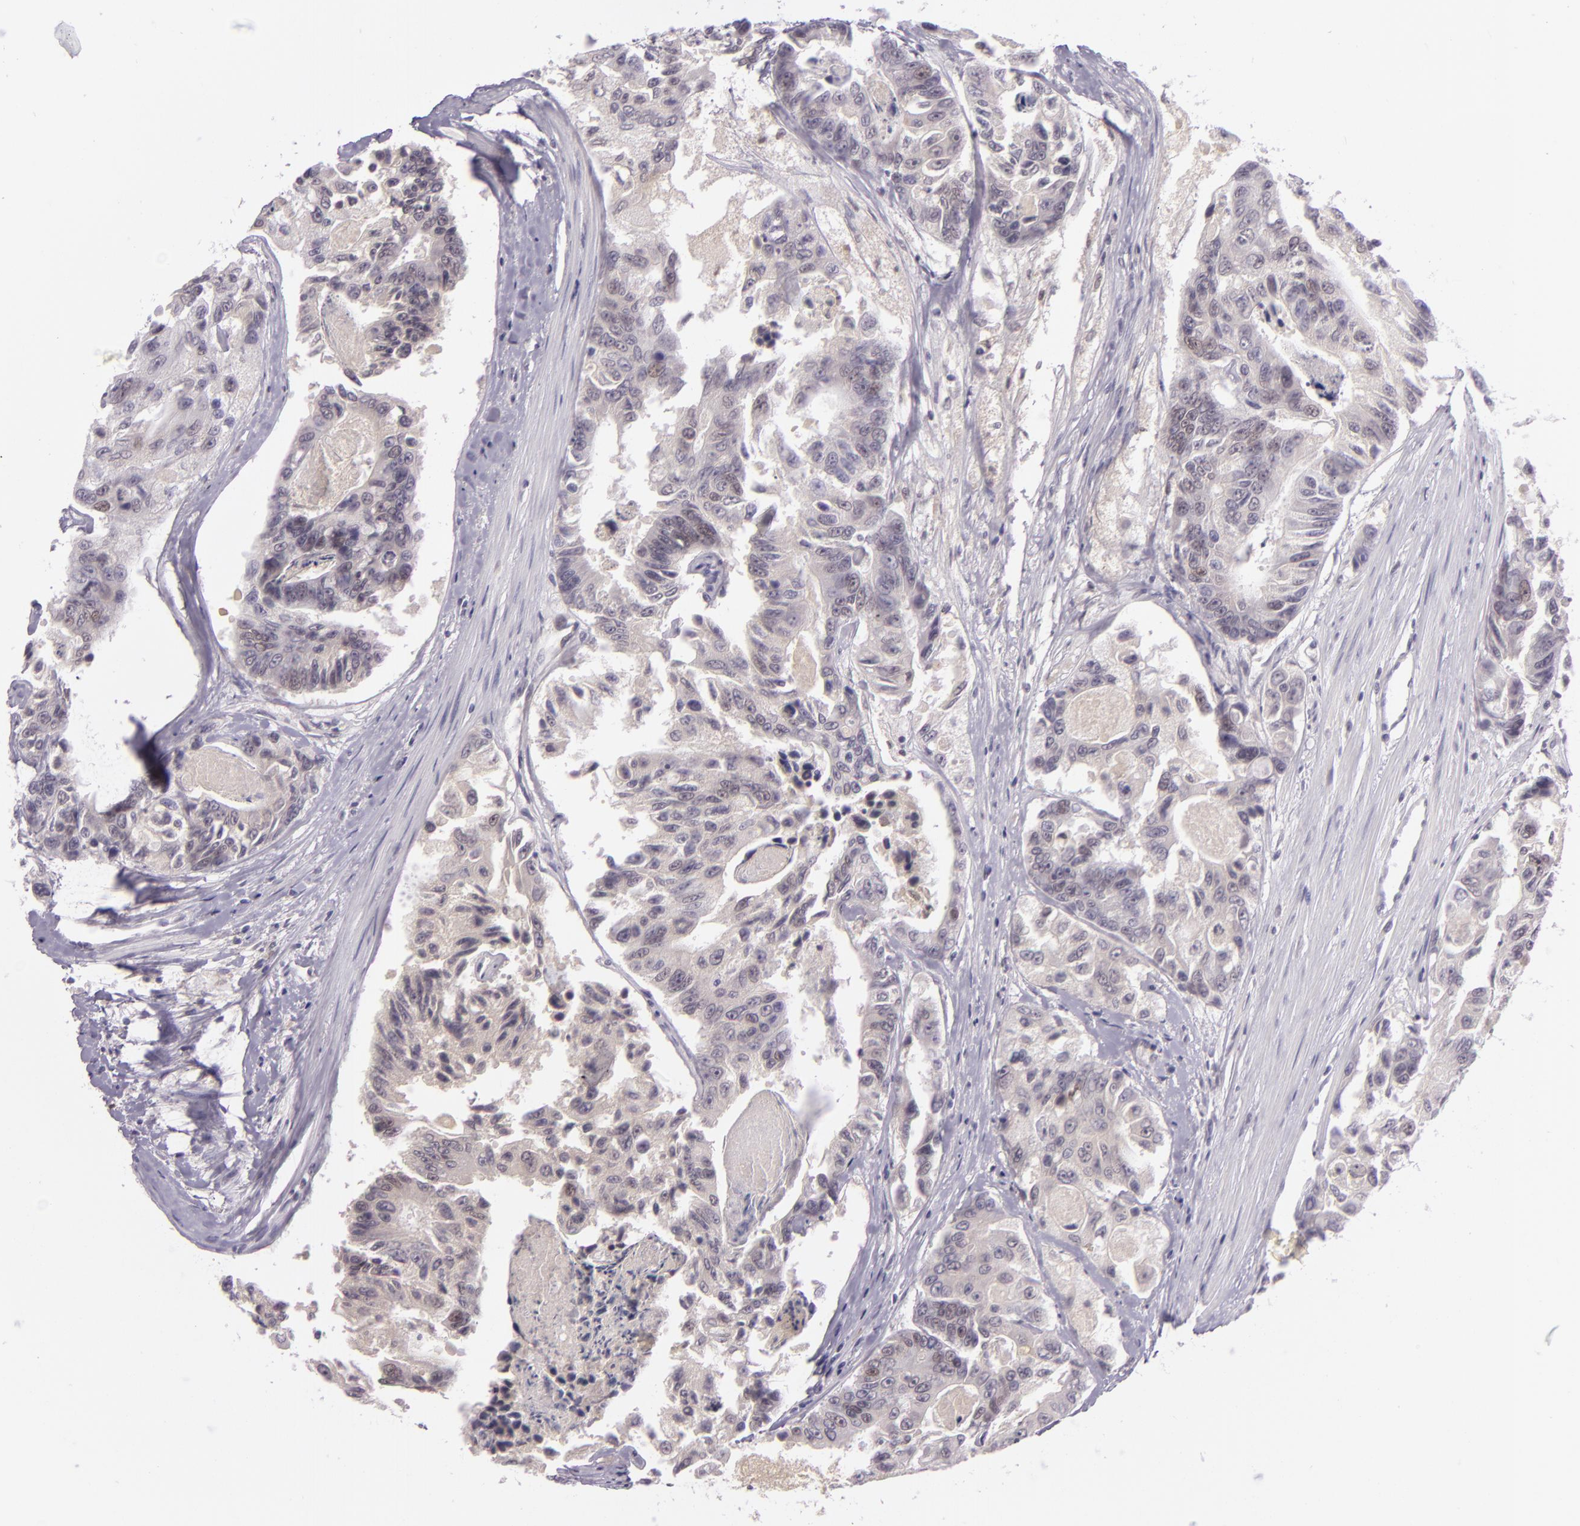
{"staining": {"intensity": "weak", "quantity": "25%-75%", "location": "nuclear"}, "tissue": "colorectal cancer", "cell_type": "Tumor cells", "image_type": "cancer", "snomed": [{"axis": "morphology", "description": "Adenocarcinoma, NOS"}, {"axis": "topography", "description": "Colon"}], "caption": "Brown immunohistochemical staining in adenocarcinoma (colorectal) reveals weak nuclear expression in about 25%-75% of tumor cells.", "gene": "CHEK2", "patient": {"sex": "female", "age": 86}}